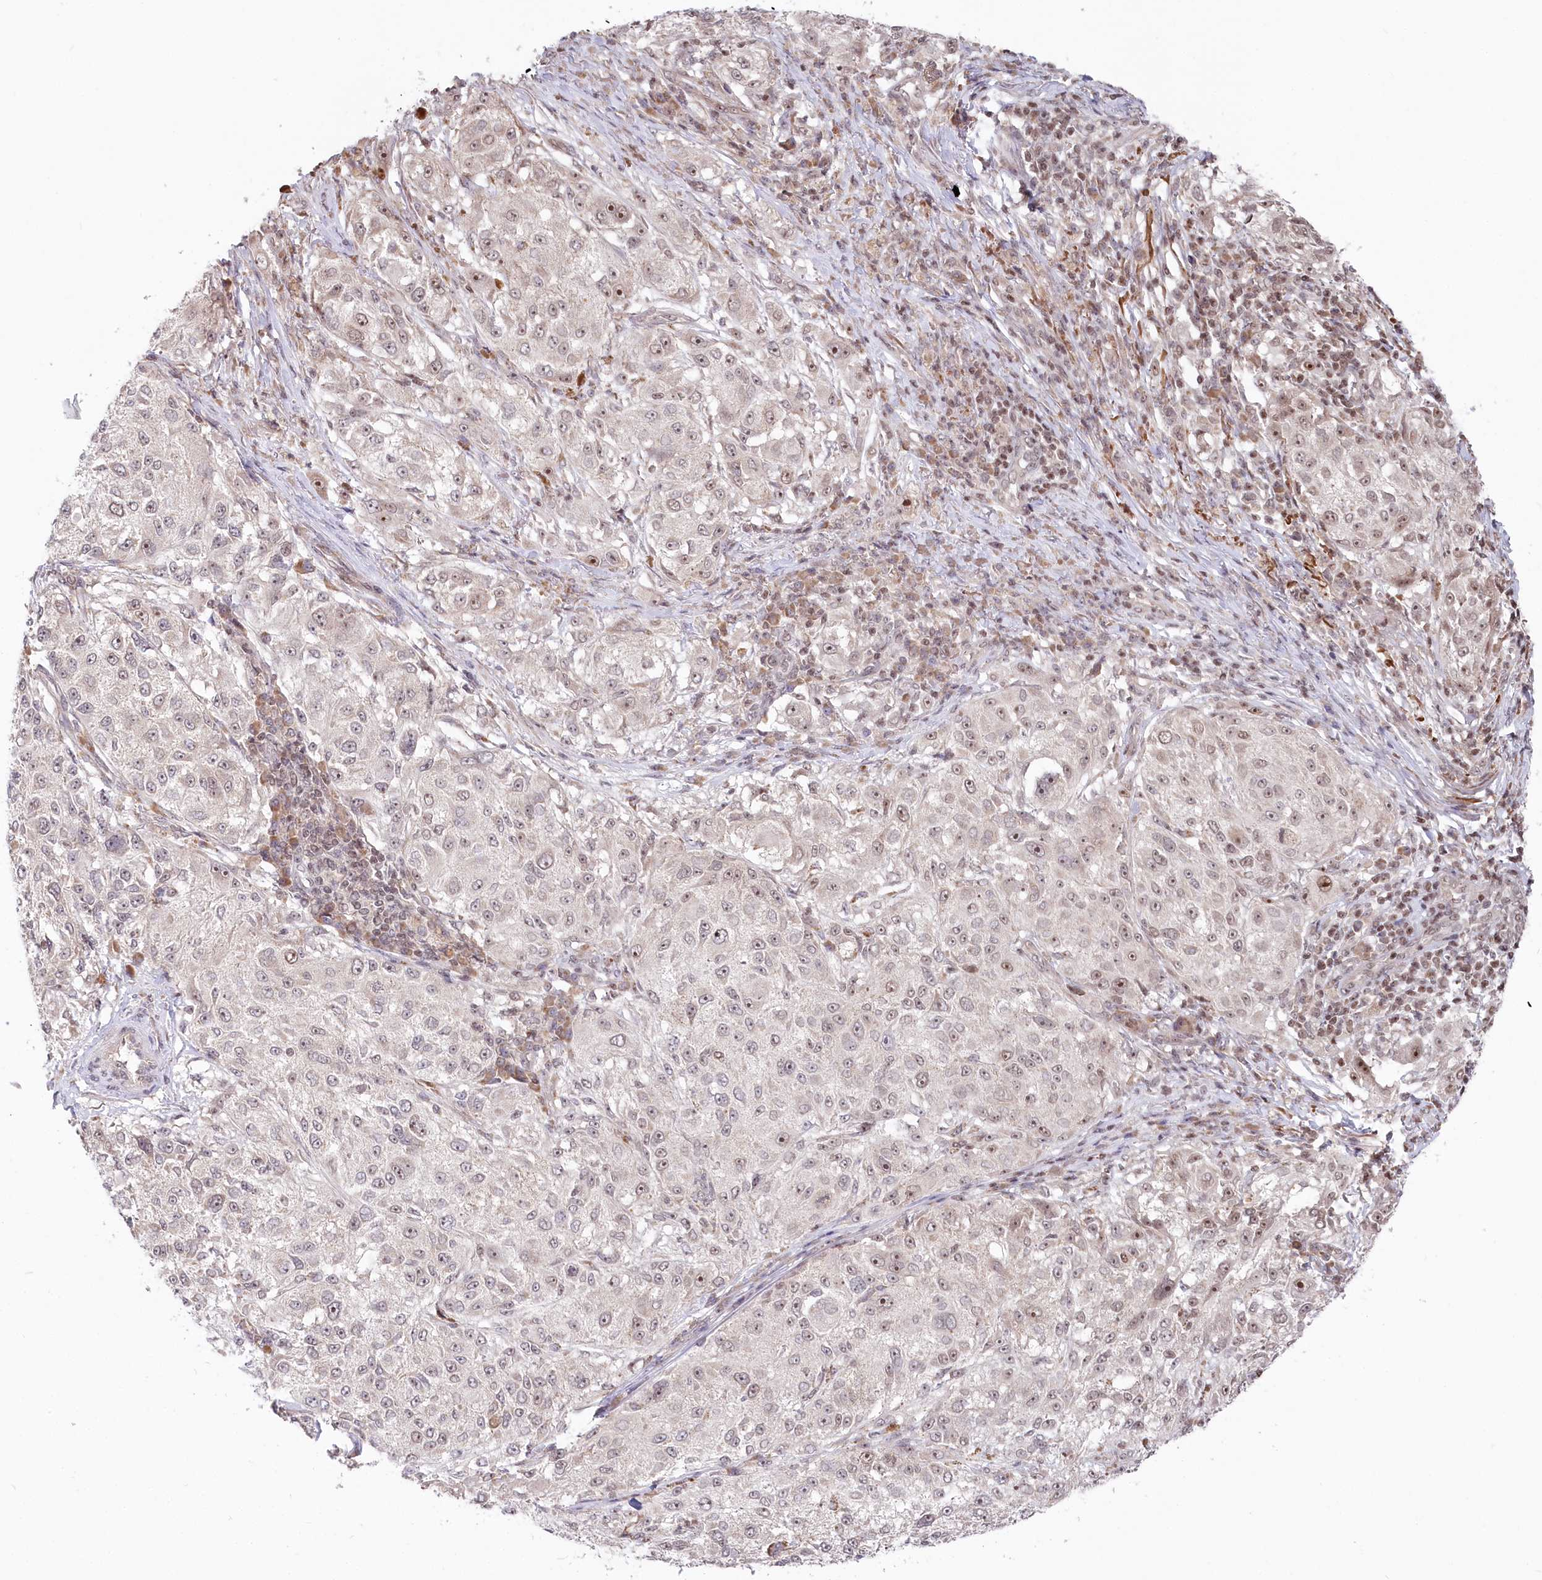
{"staining": {"intensity": "moderate", "quantity": "<25%", "location": "nuclear"}, "tissue": "melanoma", "cell_type": "Tumor cells", "image_type": "cancer", "snomed": [{"axis": "morphology", "description": "Necrosis, NOS"}, {"axis": "morphology", "description": "Malignant melanoma, NOS"}, {"axis": "topography", "description": "Skin"}], "caption": "DAB immunohistochemical staining of malignant melanoma reveals moderate nuclear protein expression in about <25% of tumor cells.", "gene": "CGGBP1", "patient": {"sex": "female", "age": 87}}